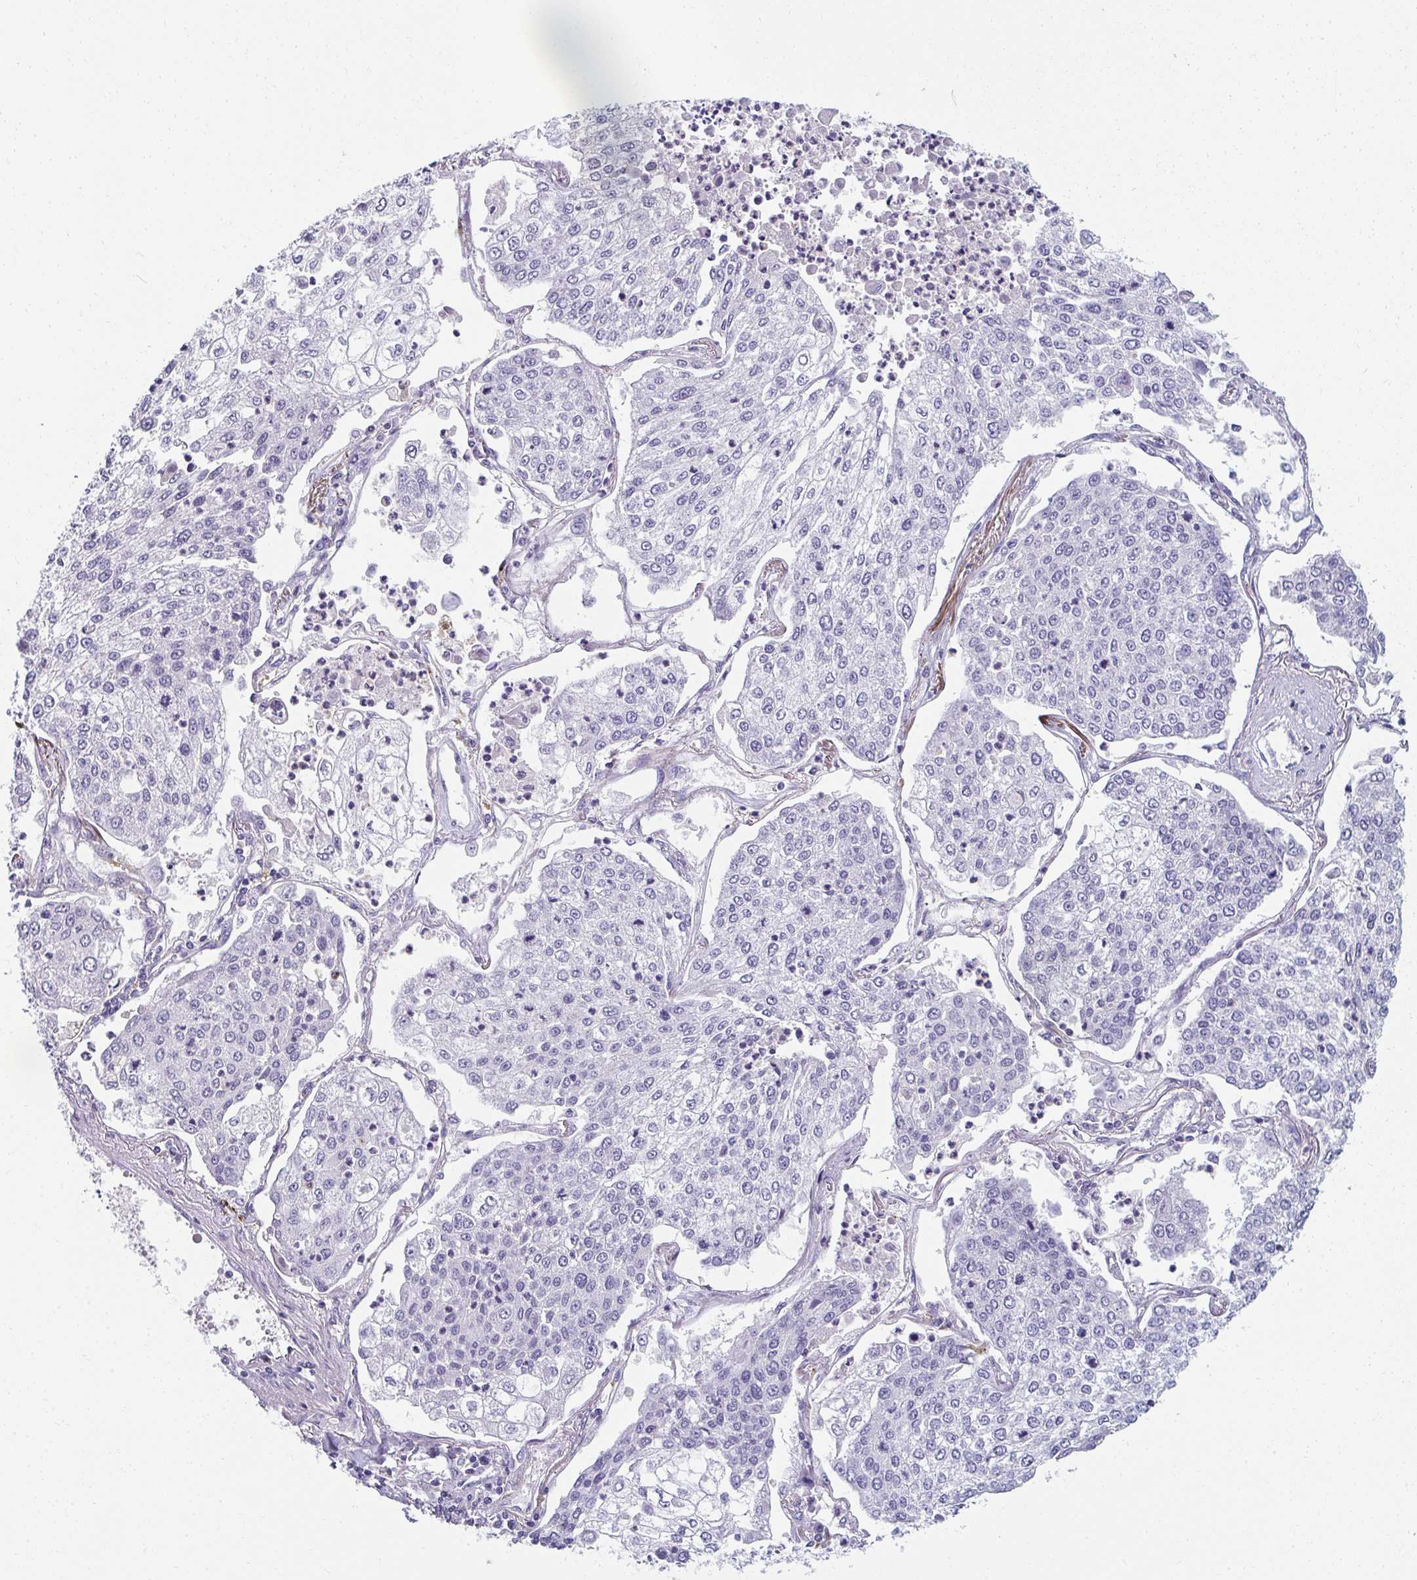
{"staining": {"intensity": "negative", "quantity": "none", "location": "none"}, "tissue": "lung cancer", "cell_type": "Tumor cells", "image_type": "cancer", "snomed": [{"axis": "morphology", "description": "Squamous cell carcinoma, NOS"}, {"axis": "topography", "description": "Lung"}], "caption": "Immunohistochemical staining of lung cancer exhibits no significant positivity in tumor cells.", "gene": "EIF1AD", "patient": {"sex": "male", "age": 74}}